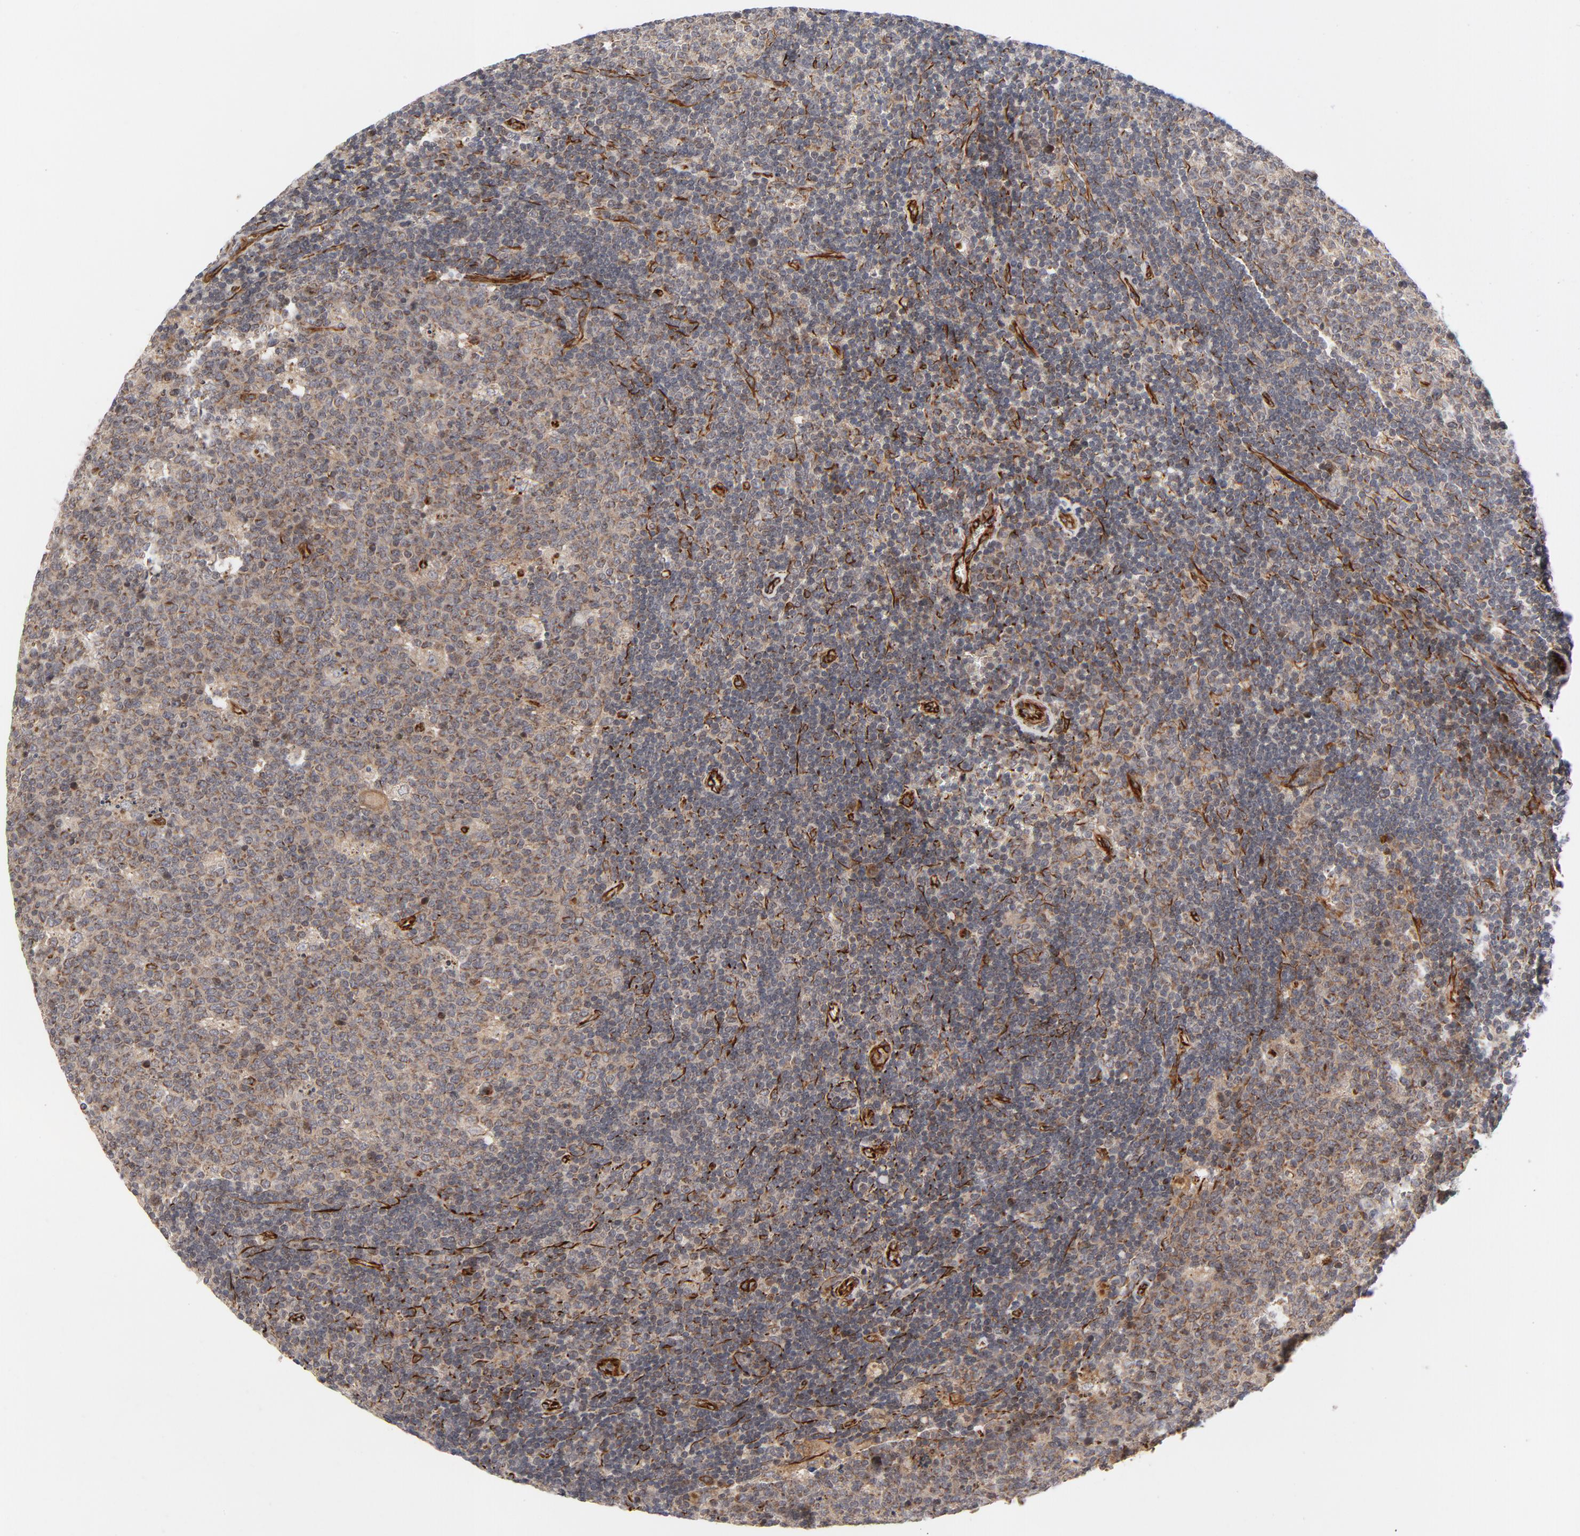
{"staining": {"intensity": "weak", "quantity": ">75%", "location": "cytoplasmic/membranous"}, "tissue": "lymph node", "cell_type": "Germinal center cells", "image_type": "normal", "snomed": [{"axis": "morphology", "description": "Normal tissue, NOS"}, {"axis": "topography", "description": "Lymph node"}, {"axis": "topography", "description": "Salivary gland"}], "caption": "This is an image of immunohistochemistry staining of unremarkable lymph node, which shows weak positivity in the cytoplasmic/membranous of germinal center cells.", "gene": "DNAAF2", "patient": {"sex": "male", "age": 8}}